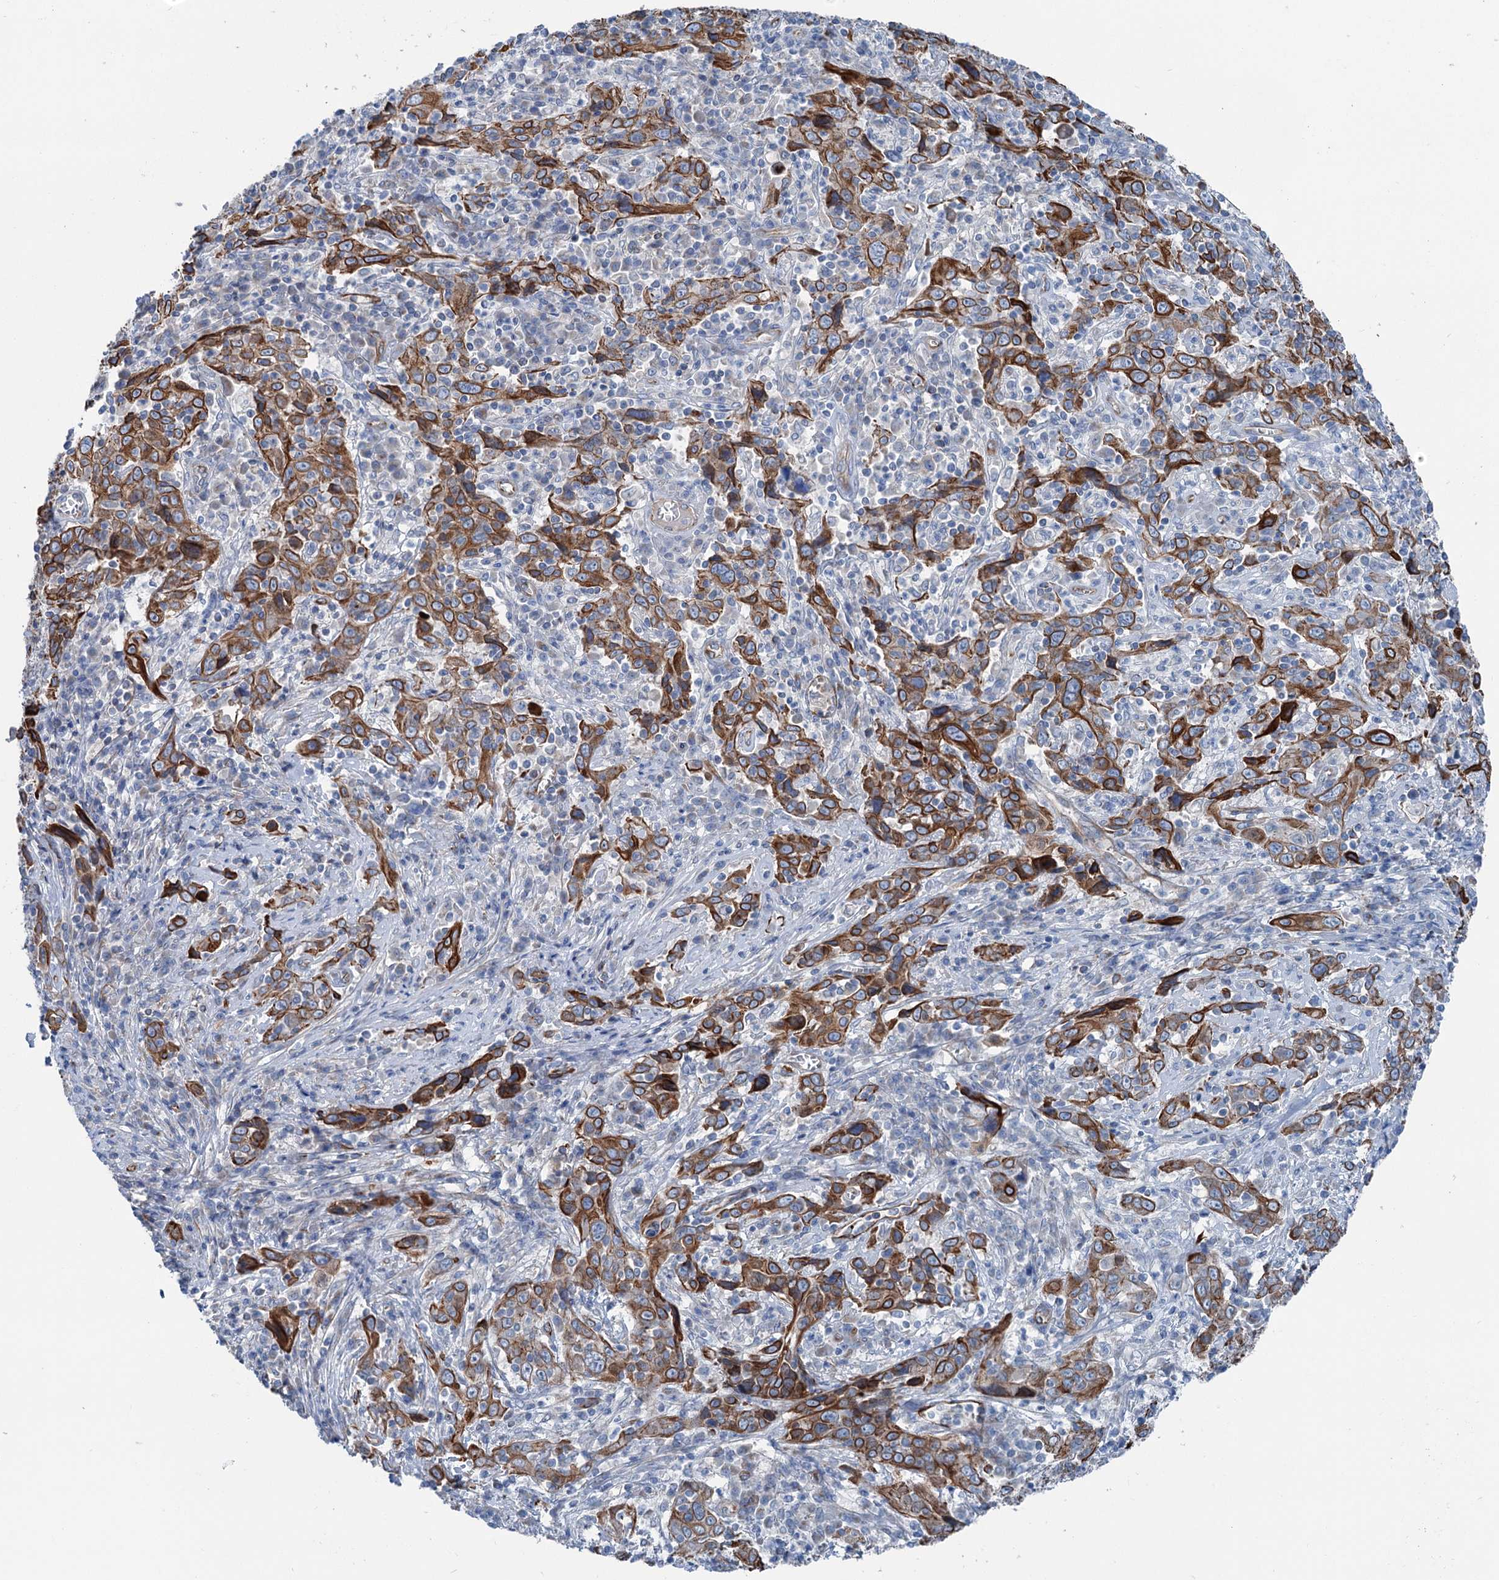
{"staining": {"intensity": "moderate", "quantity": "25%-75%", "location": "cytoplasmic/membranous"}, "tissue": "cervical cancer", "cell_type": "Tumor cells", "image_type": "cancer", "snomed": [{"axis": "morphology", "description": "Squamous cell carcinoma, NOS"}, {"axis": "topography", "description": "Cervix"}], "caption": "The histopathology image exhibits a brown stain indicating the presence of a protein in the cytoplasmic/membranous of tumor cells in cervical cancer (squamous cell carcinoma).", "gene": "CALCOCO1", "patient": {"sex": "female", "age": 46}}